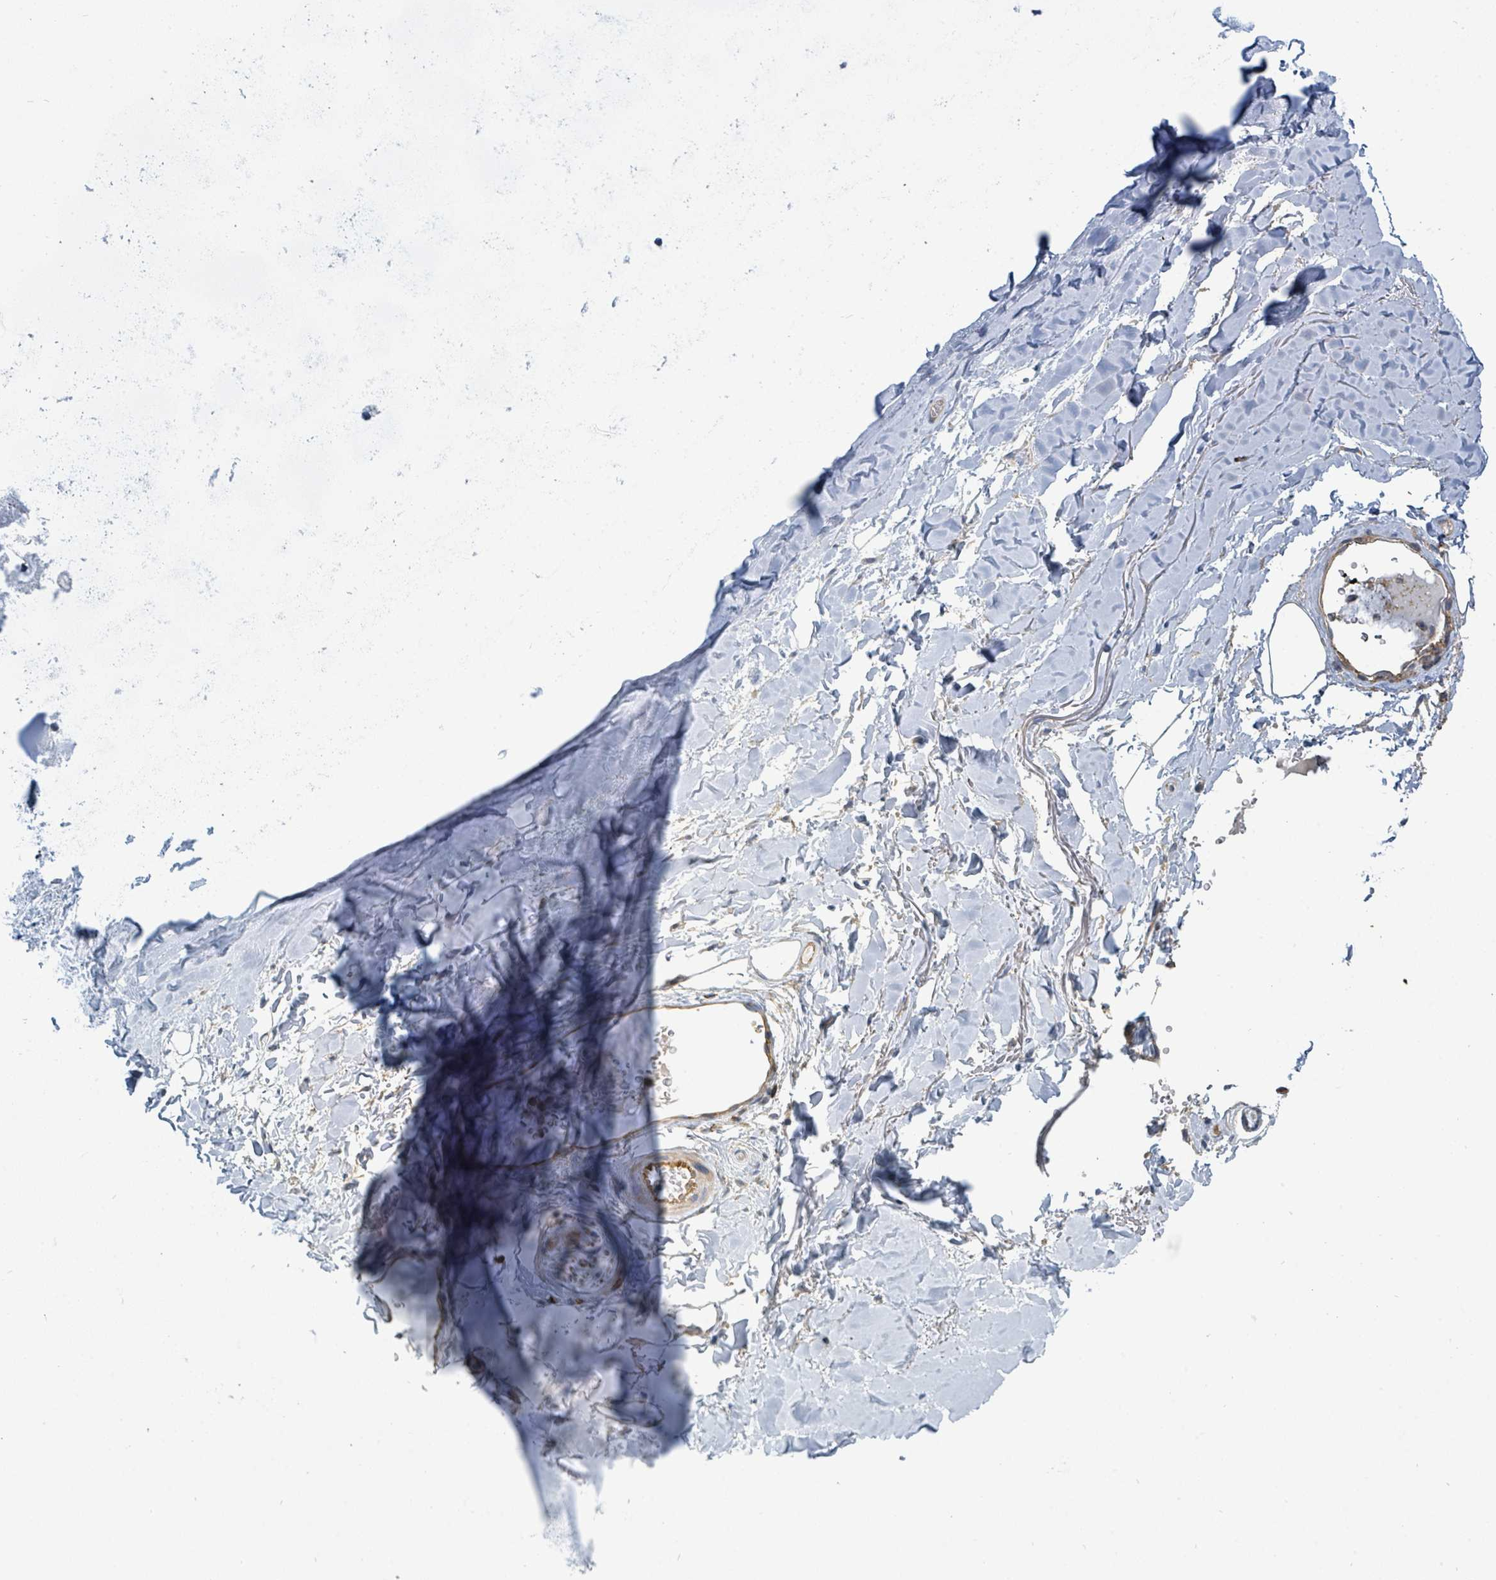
{"staining": {"intensity": "negative", "quantity": "none", "location": "none"}, "tissue": "adipose tissue", "cell_type": "Adipocytes", "image_type": "normal", "snomed": [{"axis": "morphology", "description": "Normal tissue, NOS"}, {"axis": "topography", "description": "Cartilage tissue"}], "caption": "Unremarkable adipose tissue was stained to show a protein in brown. There is no significant staining in adipocytes. (Immunohistochemistry, brightfield microscopy, high magnification).", "gene": "BOLA2B", "patient": {"sex": "male", "age": 80}}